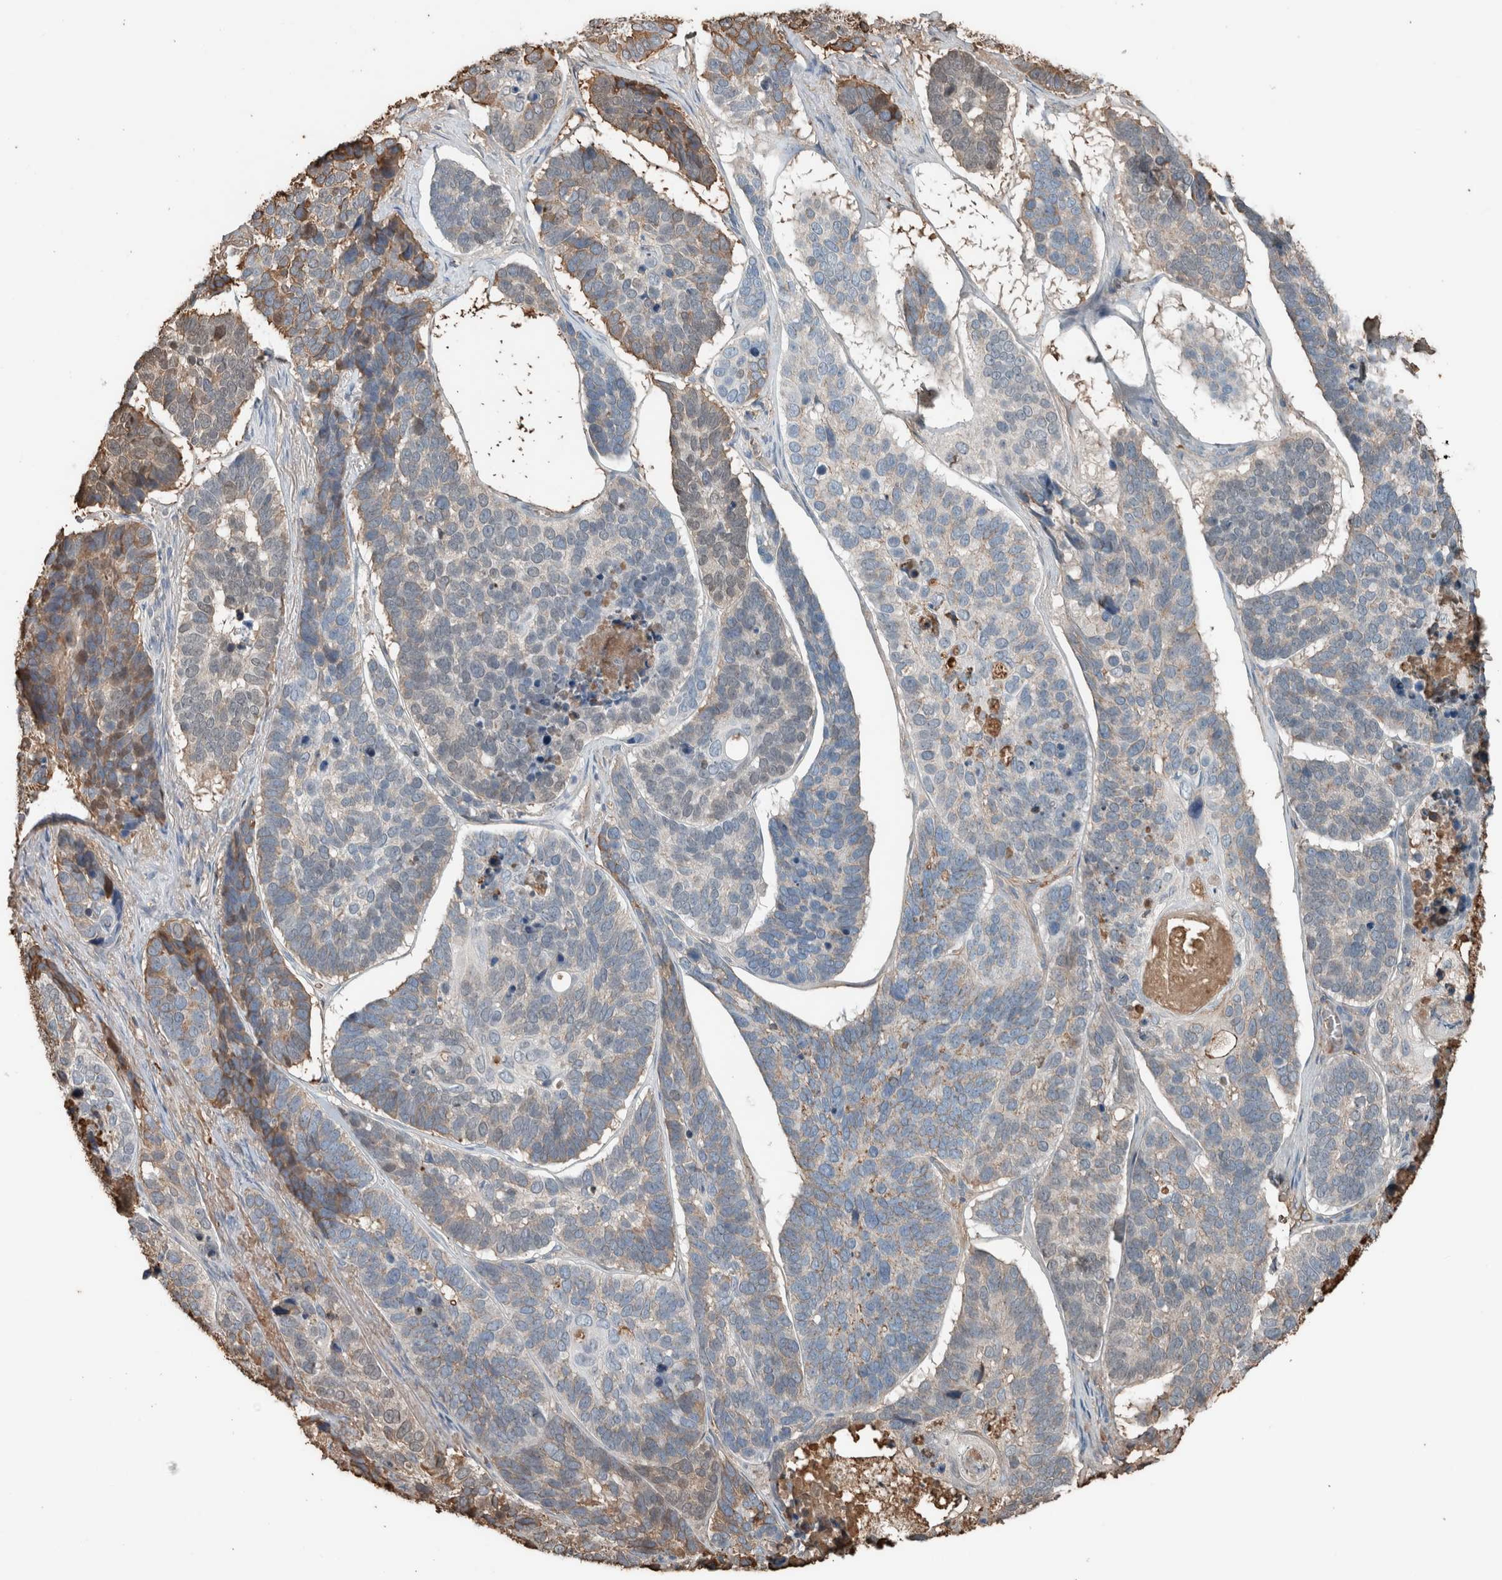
{"staining": {"intensity": "weak", "quantity": "<25%", "location": "cytoplasmic/membranous"}, "tissue": "skin cancer", "cell_type": "Tumor cells", "image_type": "cancer", "snomed": [{"axis": "morphology", "description": "Basal cell carcinoma"}, {"axis": "topography", "description": "Skin"}], "caption": "High magnification brightfield microscopy of basal cell carcinoma (skin) stained with DAB (brown) and counterstained with hematoxylin (blue): tumor cells show no significant staining. Nuclei are stained in blue.", "gene": "USP34", "patient": {"sex": "male", "age": 62}}